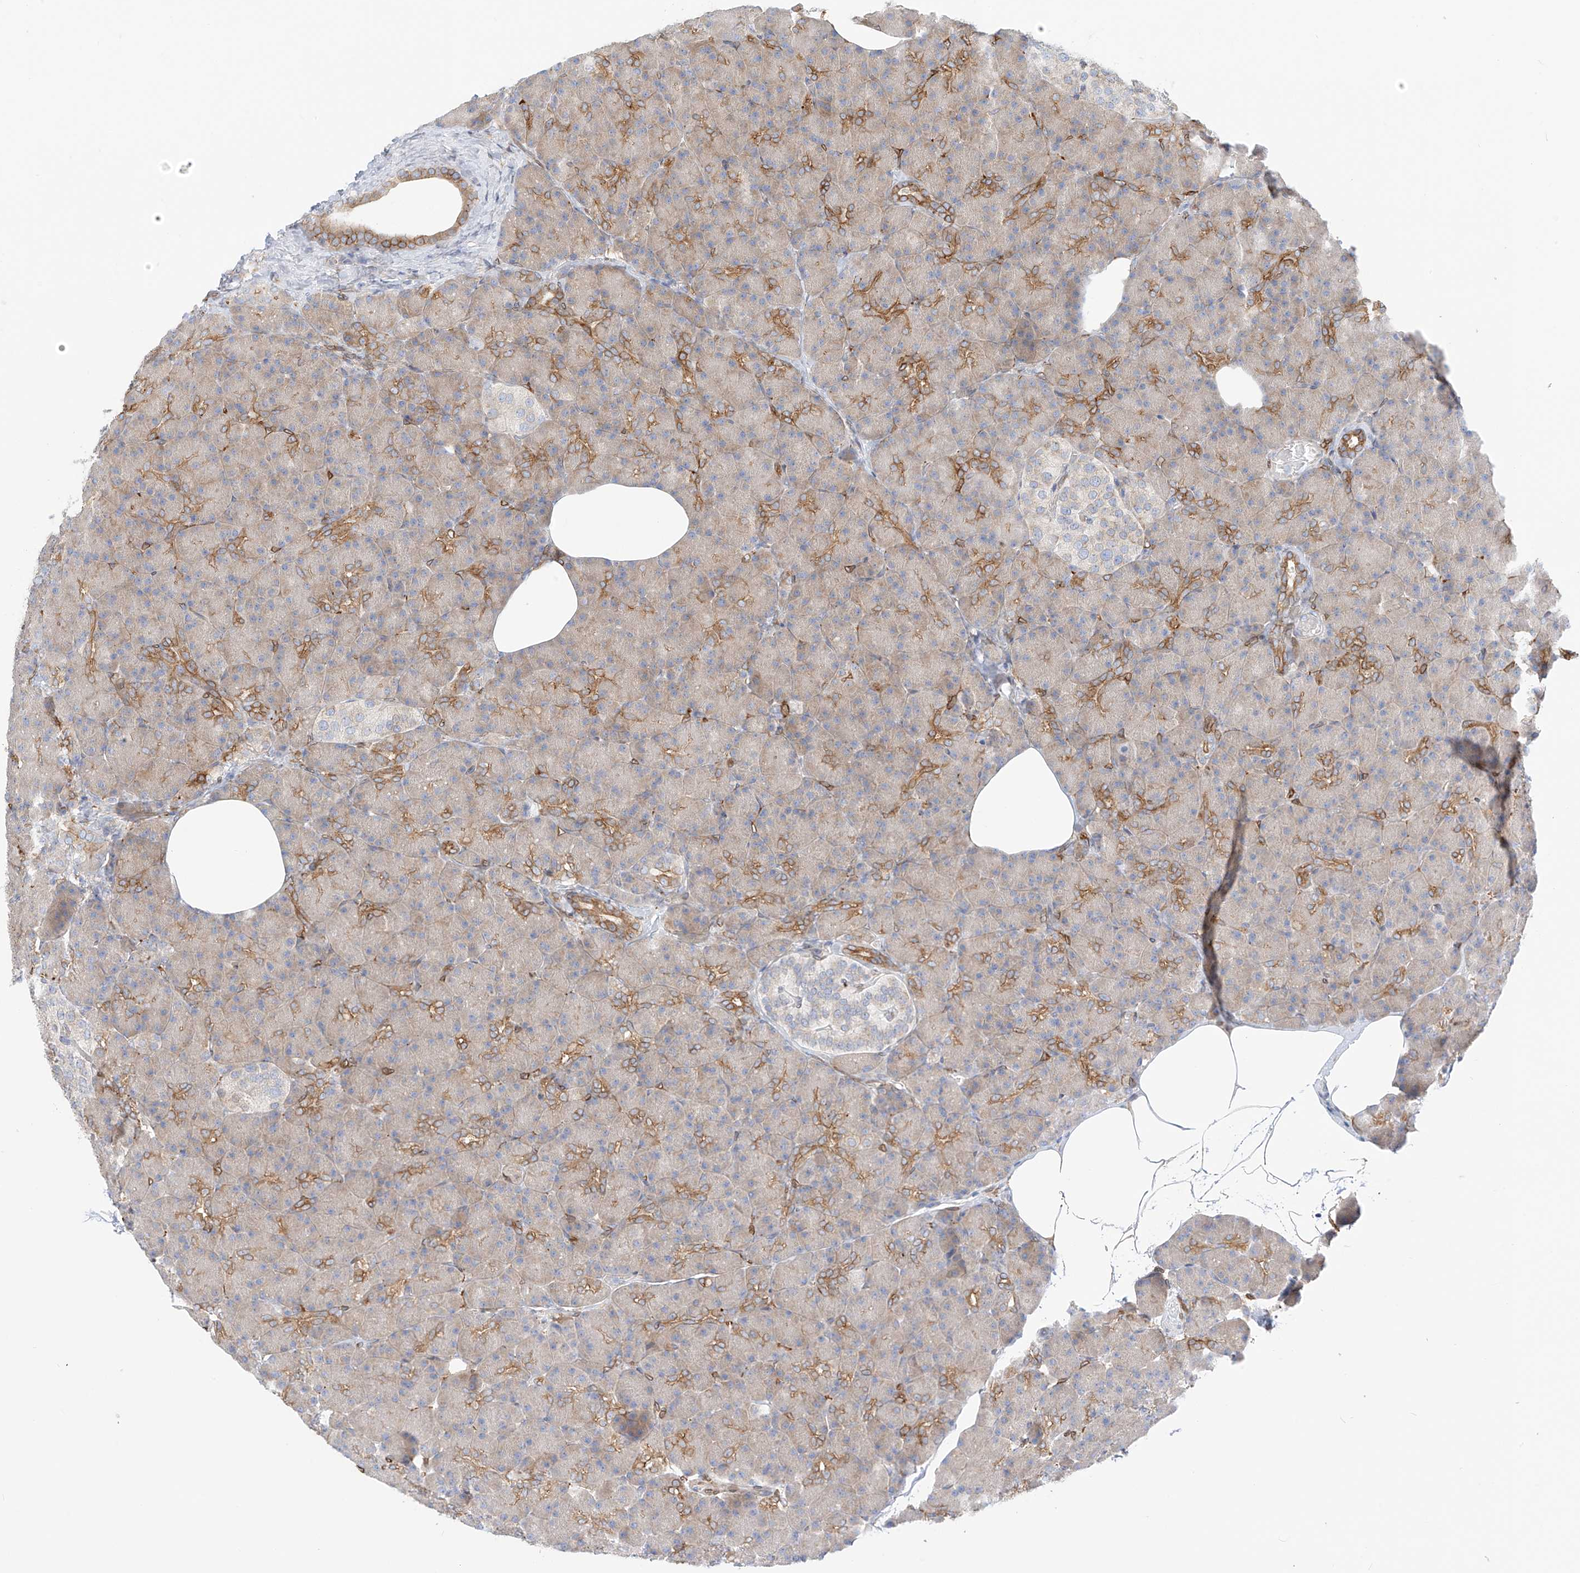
{"staining": {"intensity": "strong", "quantity": "<25%", "location": "cytoplasmic/membranous"}, "tissue": "pancreas", "cell_type": "Exocrine glandular cells", "image_type": "normal", "snomed": [{"axis": "morphology", "description": "Normal tissue, NOS"}, {"axis": "topography", "description": "Pancreas"}], "caption": "Immunohistochemical staining of normal pancreas displays <25% levels of strong cytoplasmic/membranous protein positivity in about <25% of exocrine glandular cells.", "gene": "PCYOX1", "patient": {"sex": "female", "age": 43}}